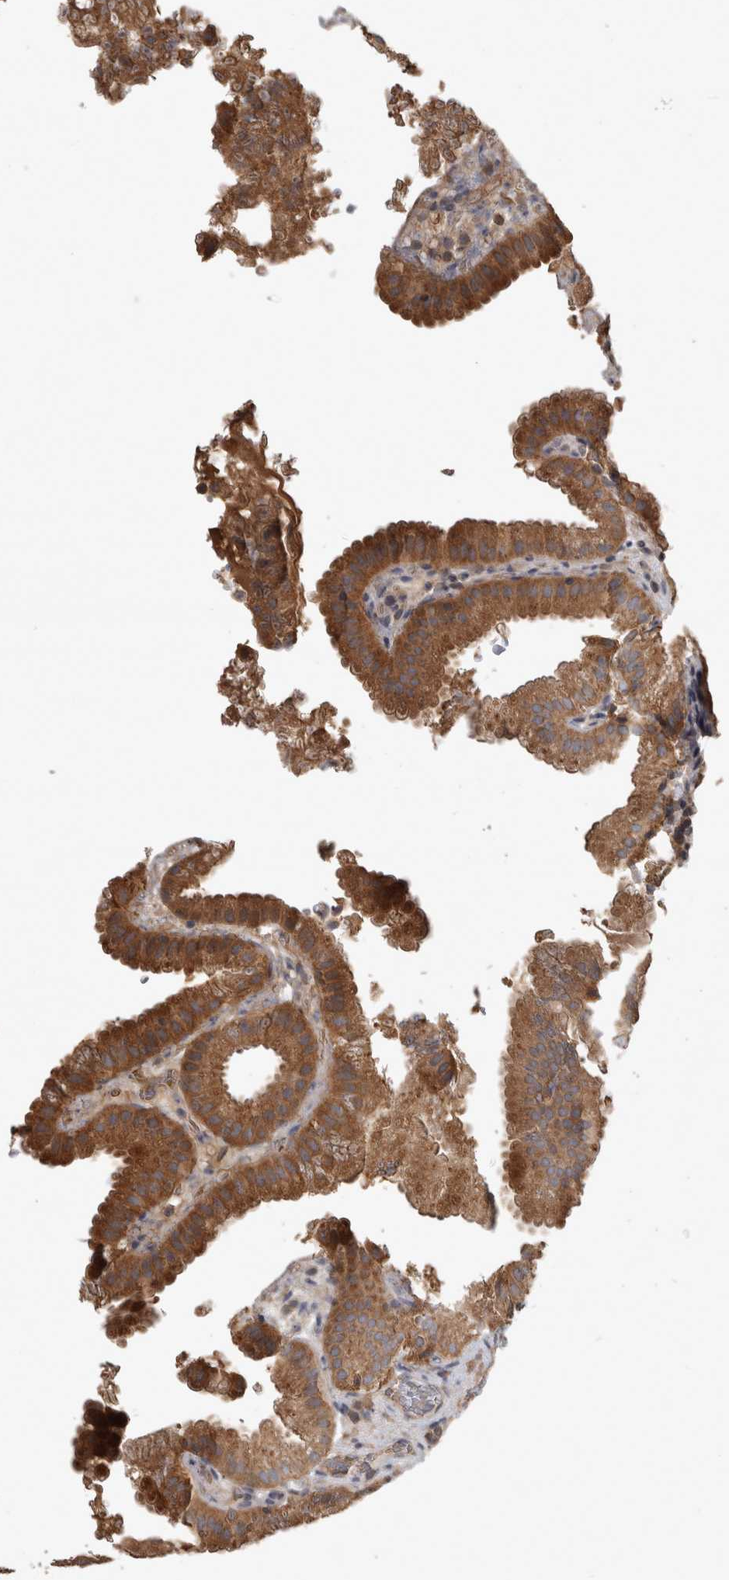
{"staining": {"intensity": "strong", "quantity": ">75%", "location": "cytoplasmic/membranous"}, "tissue": "gallbladder", "cell_type": "Glandular cells", "image_type": "normal", "snomed": [{"axis": "morphology", "description": "Normal tissue, NOS"}, {"axis": "topography", "description": "Gallbladder"}], "caption": "Protein expression analysis of benign gallbladder displays strong cytoplasmic/membranous positivity in approximately >75% of glandular cells. (DAB (3,3'-diaminobenzidine) IHC, brown staining for protein, blue staining for nuclei).", "gene": "TRMT61B", "patient": {"sex": "female", "age": 30}}